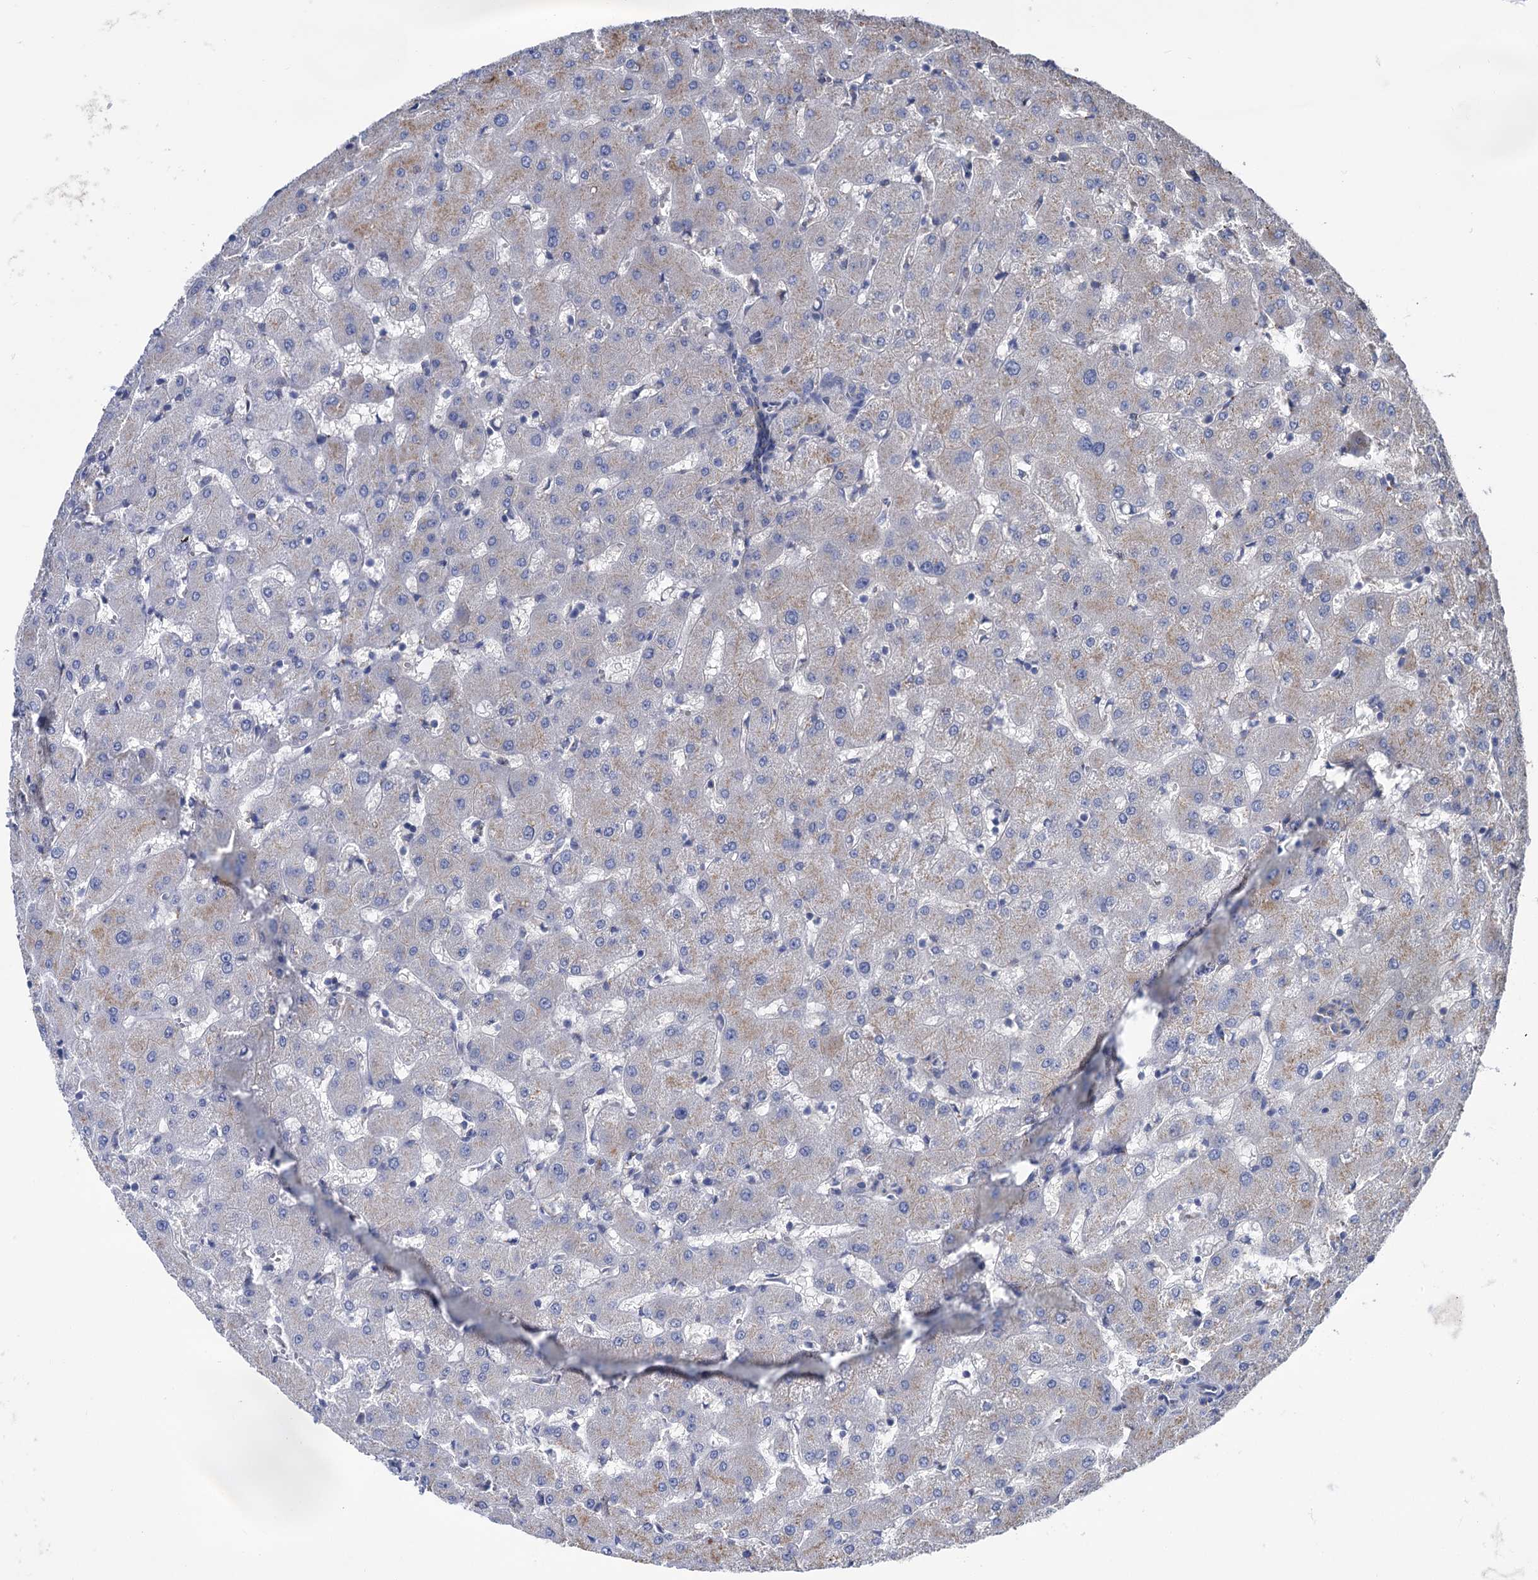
{"staining": {"intensity": "negative", "quantity": "none", "location": "none"}, "tissue": "liver", "cell_type": "Cholangiocytes", "image_type": "normal", "snomed": [{"axis": "morphology", "description": "Normal tissue, NOS"}, {"axis": "topography", "description": "Liver"}], "caption": "A high-resolution image shows immunohistochemistry staining of benign liver, which shows no significant expression in cholangiocytes. The staining was performed using DAB (3,3'-diaminobenzidine) to visualize the protein expression in brown, while the nuclei were stained in blue with hematoxylin (Magnification: 20x).", "gene": "SMAGP", "patient": {"sex": "female", "age": 63}}